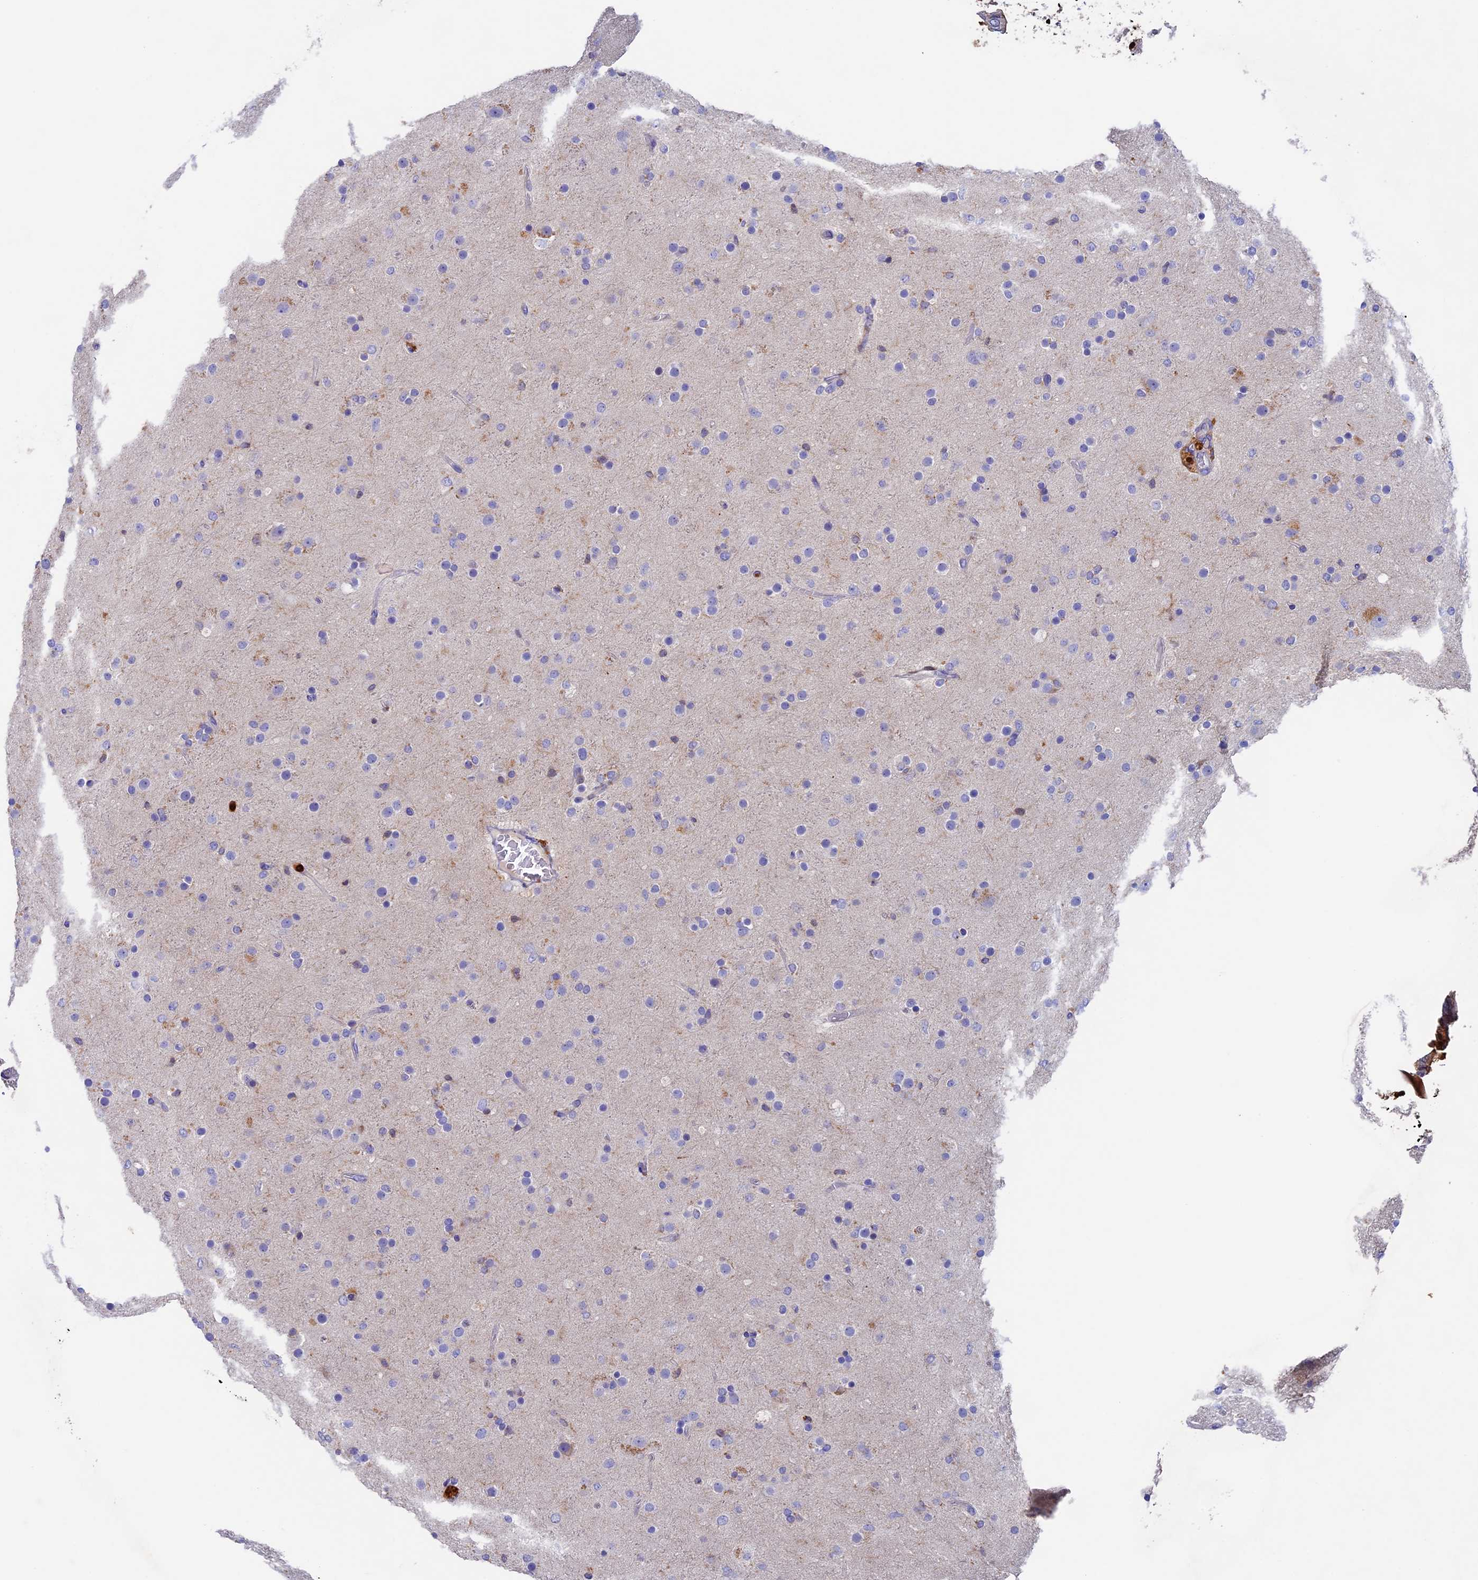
{"staining": {"intensity": "negative", "quantity": "none", "location": "none"}, "tissue": "glioma", "cell_type": "Tumor cells", "image_type": "cancer", "snomed": [{"axis": "morphology", "description": "Glioma, malignant, Low grade"}, {"axis": "topography", "description": "Brain"}], "caption": "Immunohistochemistry (IHC) micrograph of human low-grade glioma (malignant) stained for a protein (brown), which shows no staining in tumor cells.", "gene": "ADAT1", "patient": {"sex": "male", "age": 65}}